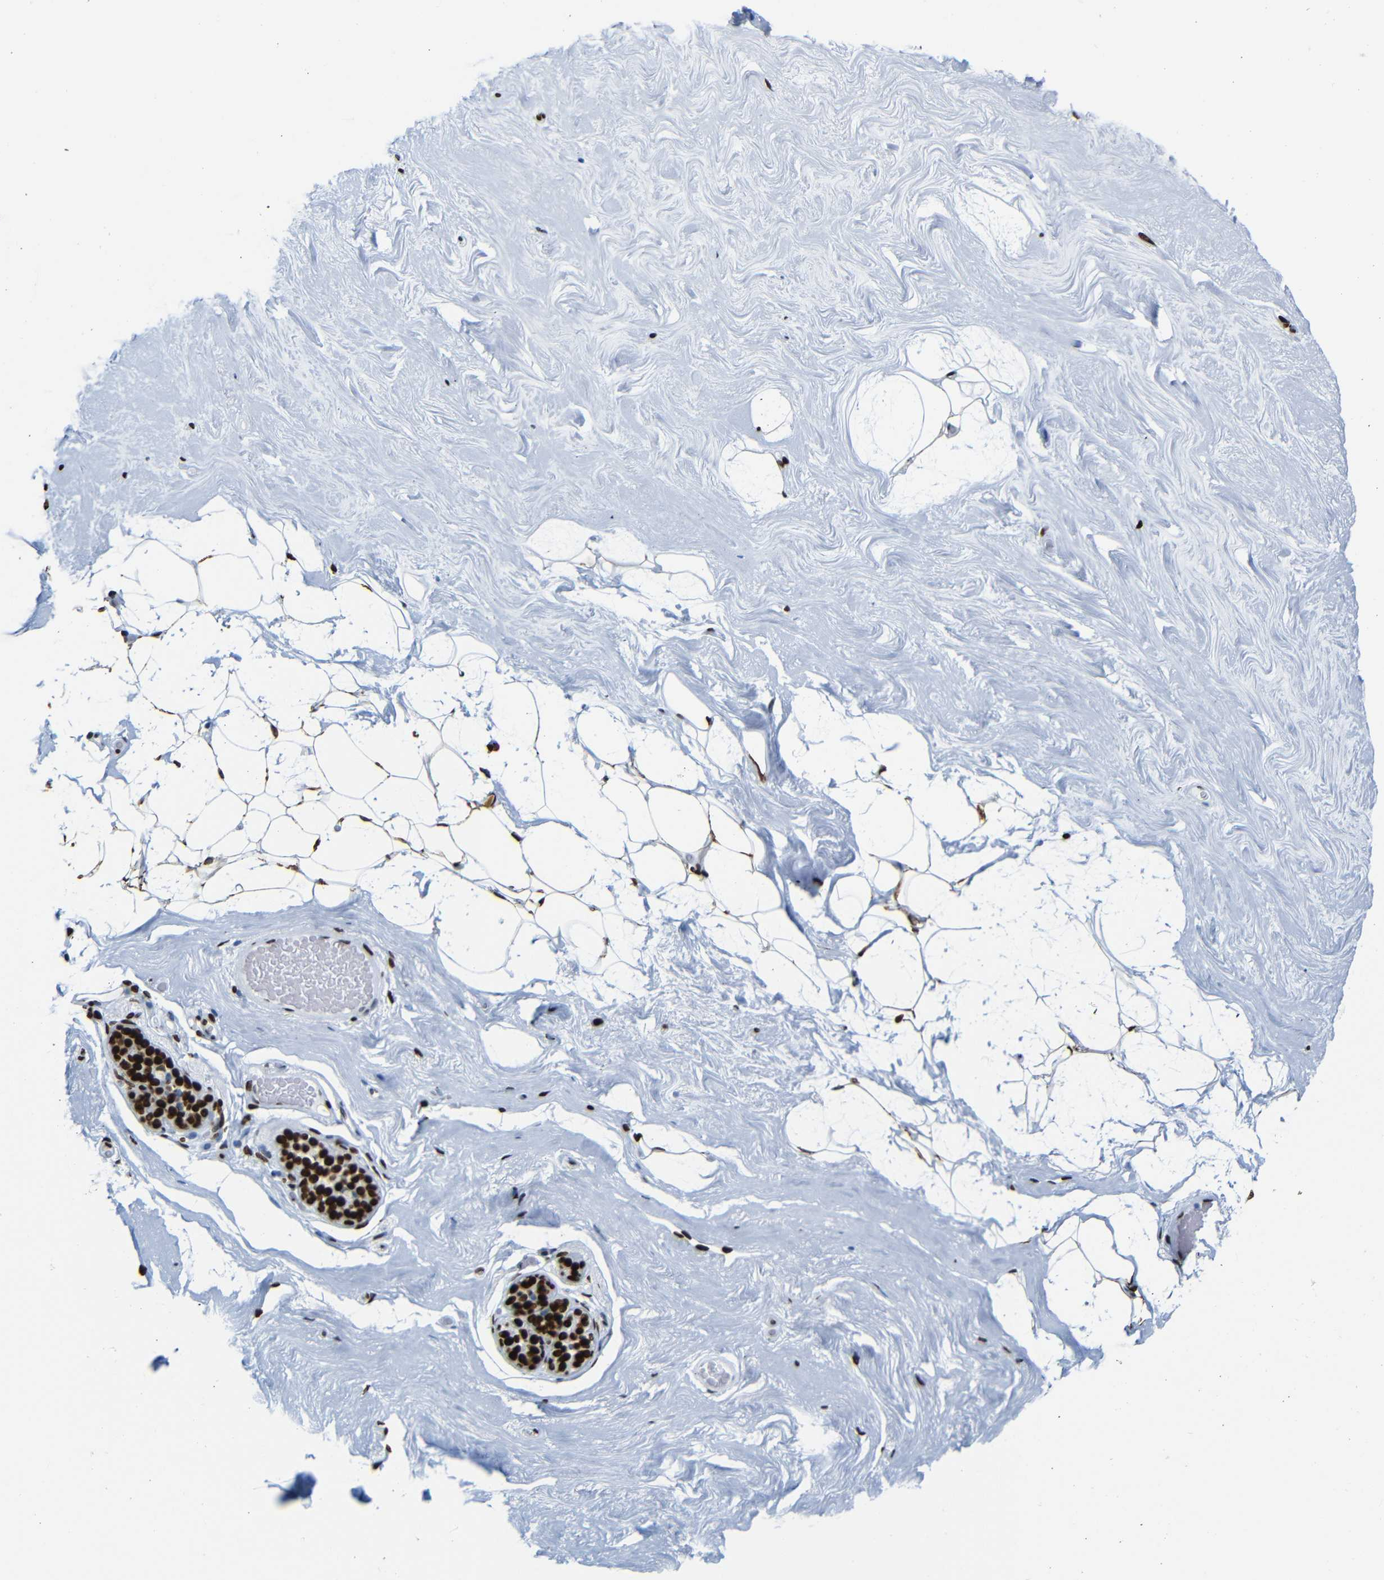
{"staining": {"intensity": "strong", "quantity": ">75%", "location": "cytoplasmic/membranous,nuclear"}, "tissue": "breast", "cell_type": "Adipocytes", "image_type": "normal", "snomed": [{"axis": "morphology", "description": "Normal tissue, NOS"}, {"axis": "topography", "description": "Breast"}], "caption": "Immunohistochemical staining of unremarkable breast reveals strong cytoplasmic/membranous,nuclear protein positivity in approximately >75% of adipocytes. The protein of interest is shown in brown color, while the nuclei are stained blue.", "gene": "NPIPB15", "patient": {"sex": "female", "age": 75}}